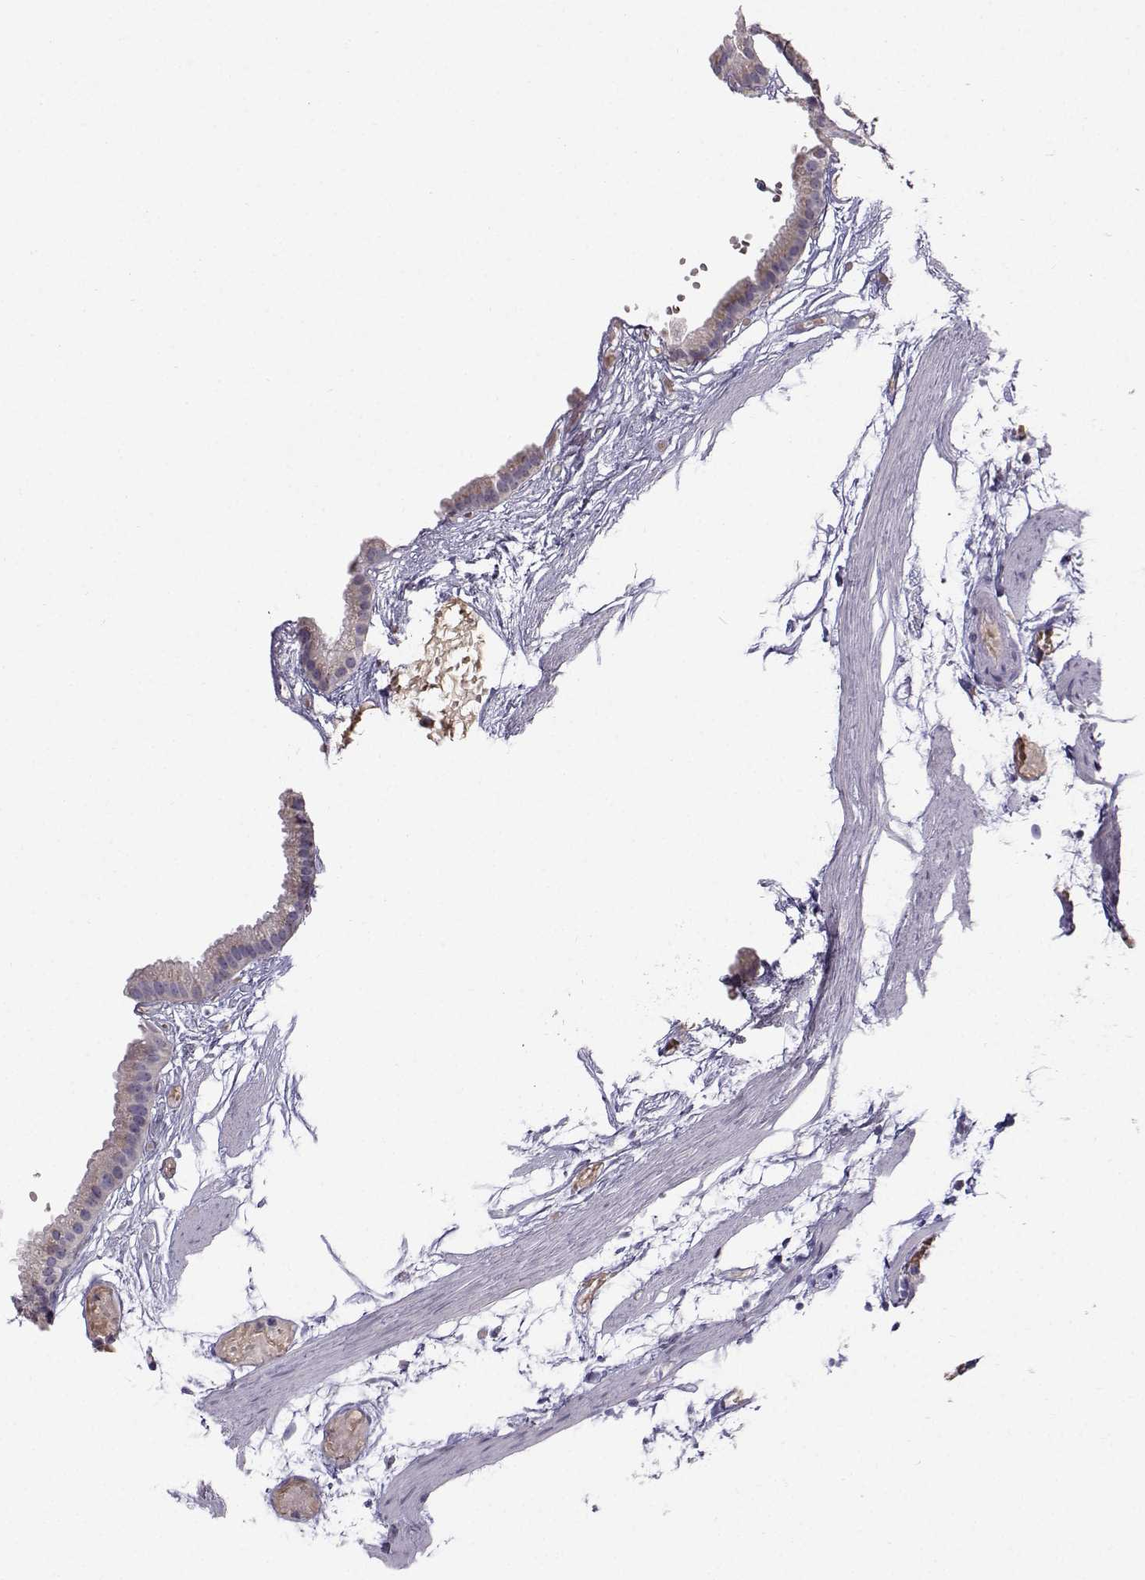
{"staining": {"intensity": "weak", "quantity": ">75%", "location": "cytoplasmic/membranous"}, "tissue": "gallbladder", "cell_type": "Glandular cells", "image_type": "normal", "snomed": [{"axis": "morphology", "description": "Normal tissue, NOS"}, {"axis": "topography", "description": "Gallbladder"}], "caption": "Human gallbladder stained with a brown dye demonstrates weak cytoplasmic/membranous positive expression in about >75% of glandular cells.", "gene": "TSPYL5", "patient": {"sex": "female", "age": 45}}